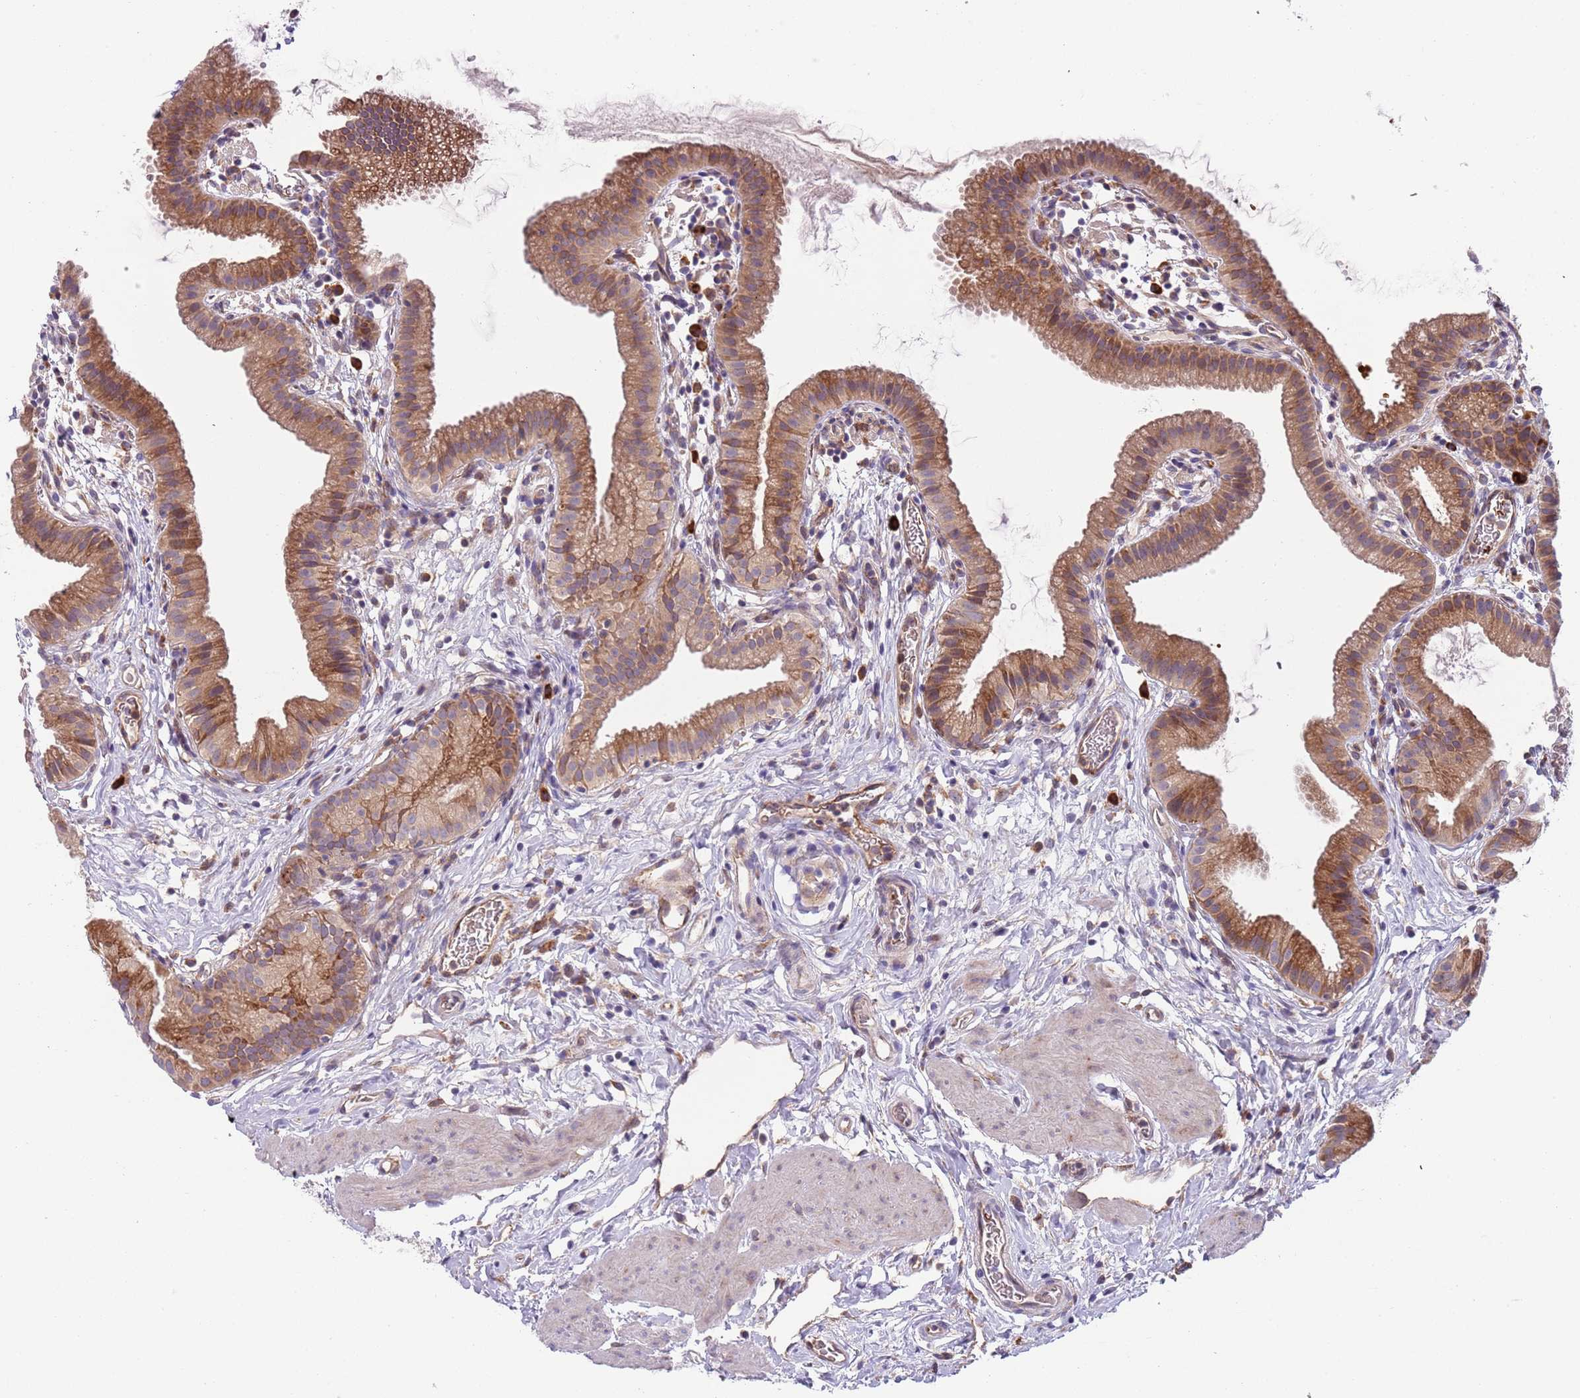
{"staining": {"intensity": "moderate", "quantity": ">75%", "location": "cytoplasmic/membranous"}, "tissue": "gallbladder", "cell_type": "Glandular cells", "image_type": "normal", "snomed": [{"axis": "morphology", "description": "Normal tissue, NOS"}, {"axis": "topography", "description": "Gallbladder"}], "caption": "Brown immunohistochemical staining in normal gallbladder exhibits moderate cytoplasmic/membranous expression in approximately >75% of glandular cells. (brown staining indicates protein expression, while blue staining denotes nuclei).", "gene": "VWCE", "patient": {"sex": "female", "age": 46}}